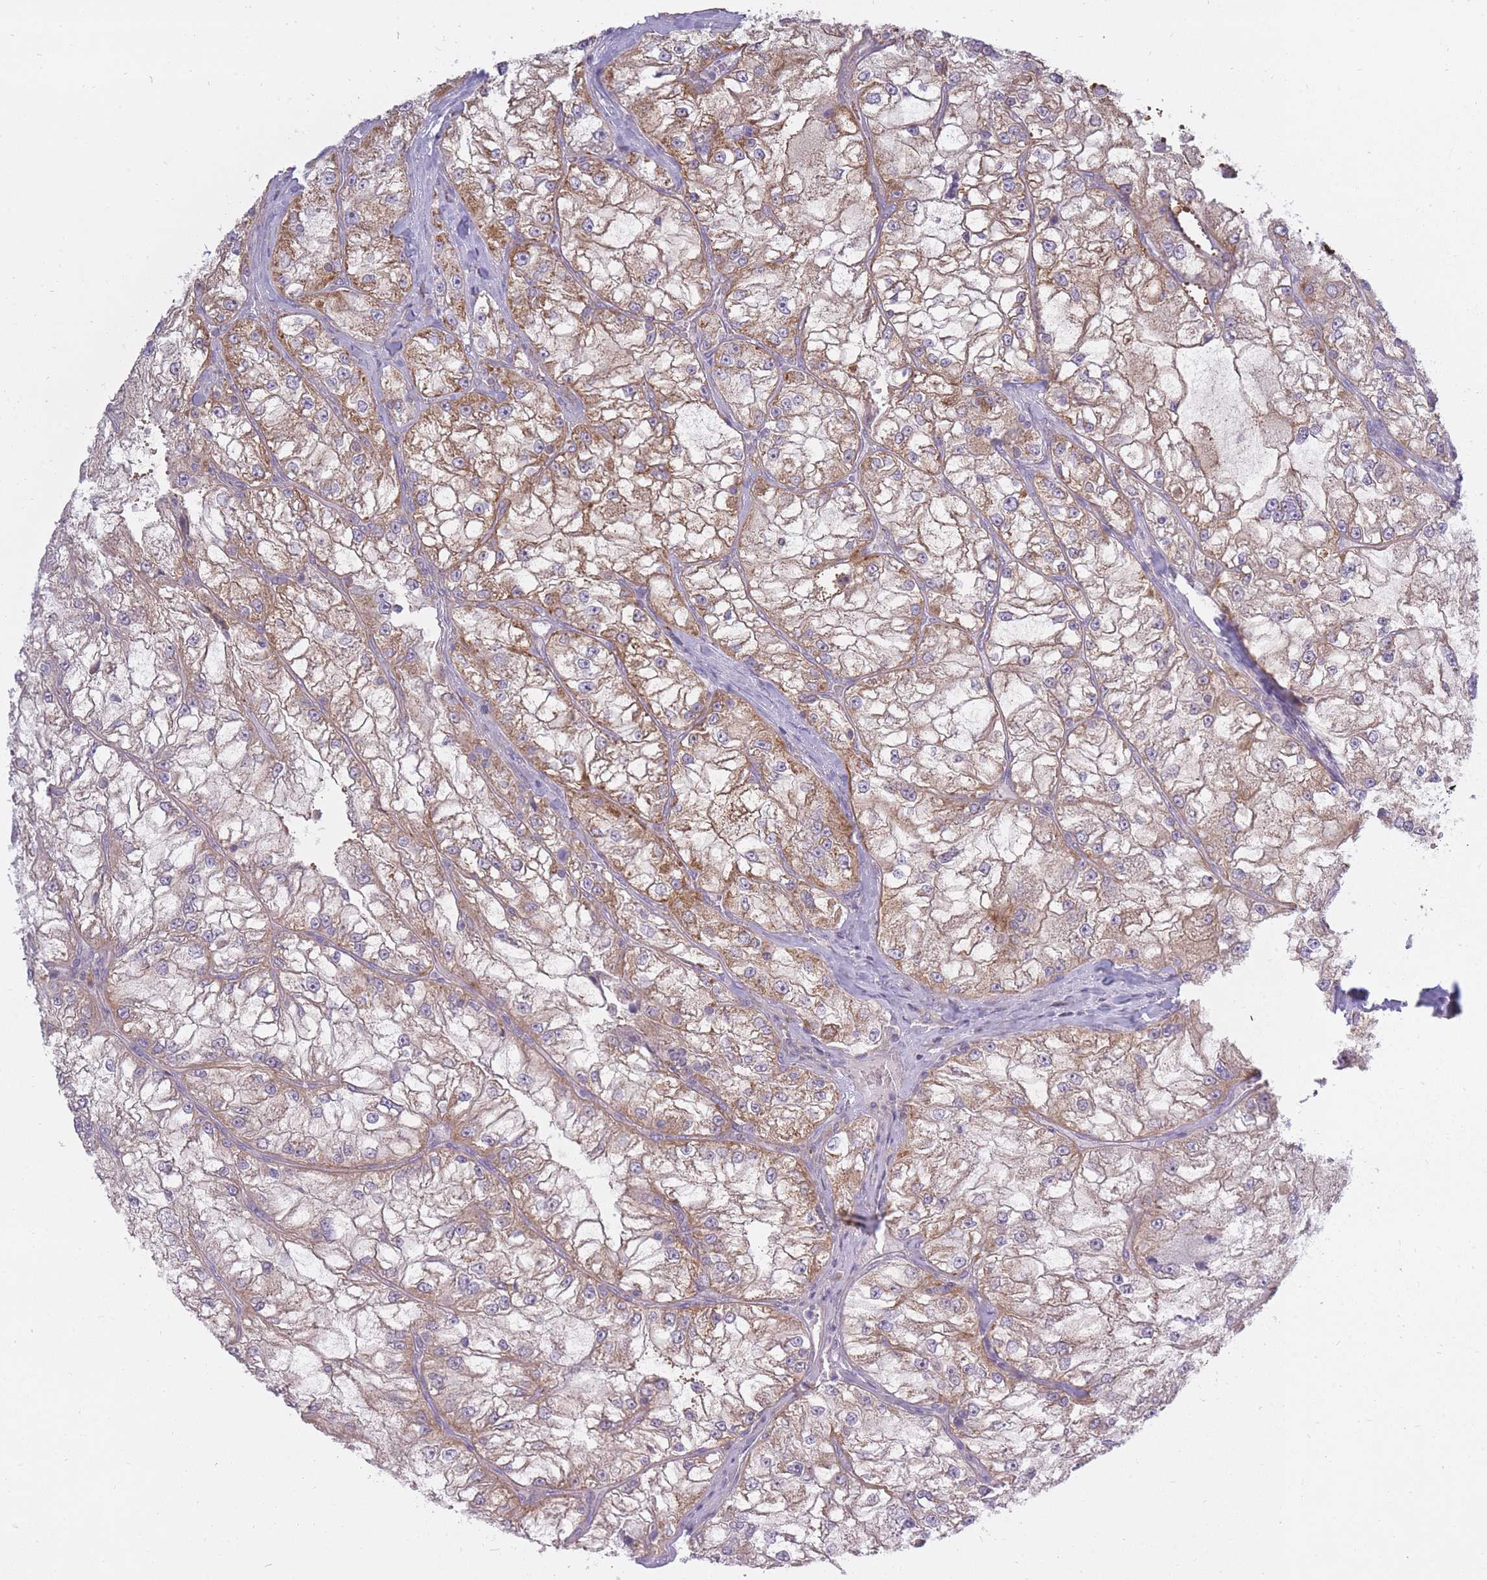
{"staining": {"intensity": "moderate", "quantity": ">75%", "location": "cytoplasmic/membranous"}, "tissue": "renal cancer", "cell_type": "Tumor cells", "image_type": "cancer", "snomed": [{"axis": "morphology", "description": "Adenocarcinoma, NOS"}, {"axis": "topography", "description": "Kidney"}], "caption": "Moderate cytoplasmic/membranous protein expression is identified in about >75% of tumor cells in renal adenocarcinoma.", "gene": "ALKBH4", "patient": {"sex": "female", "age": 72}}